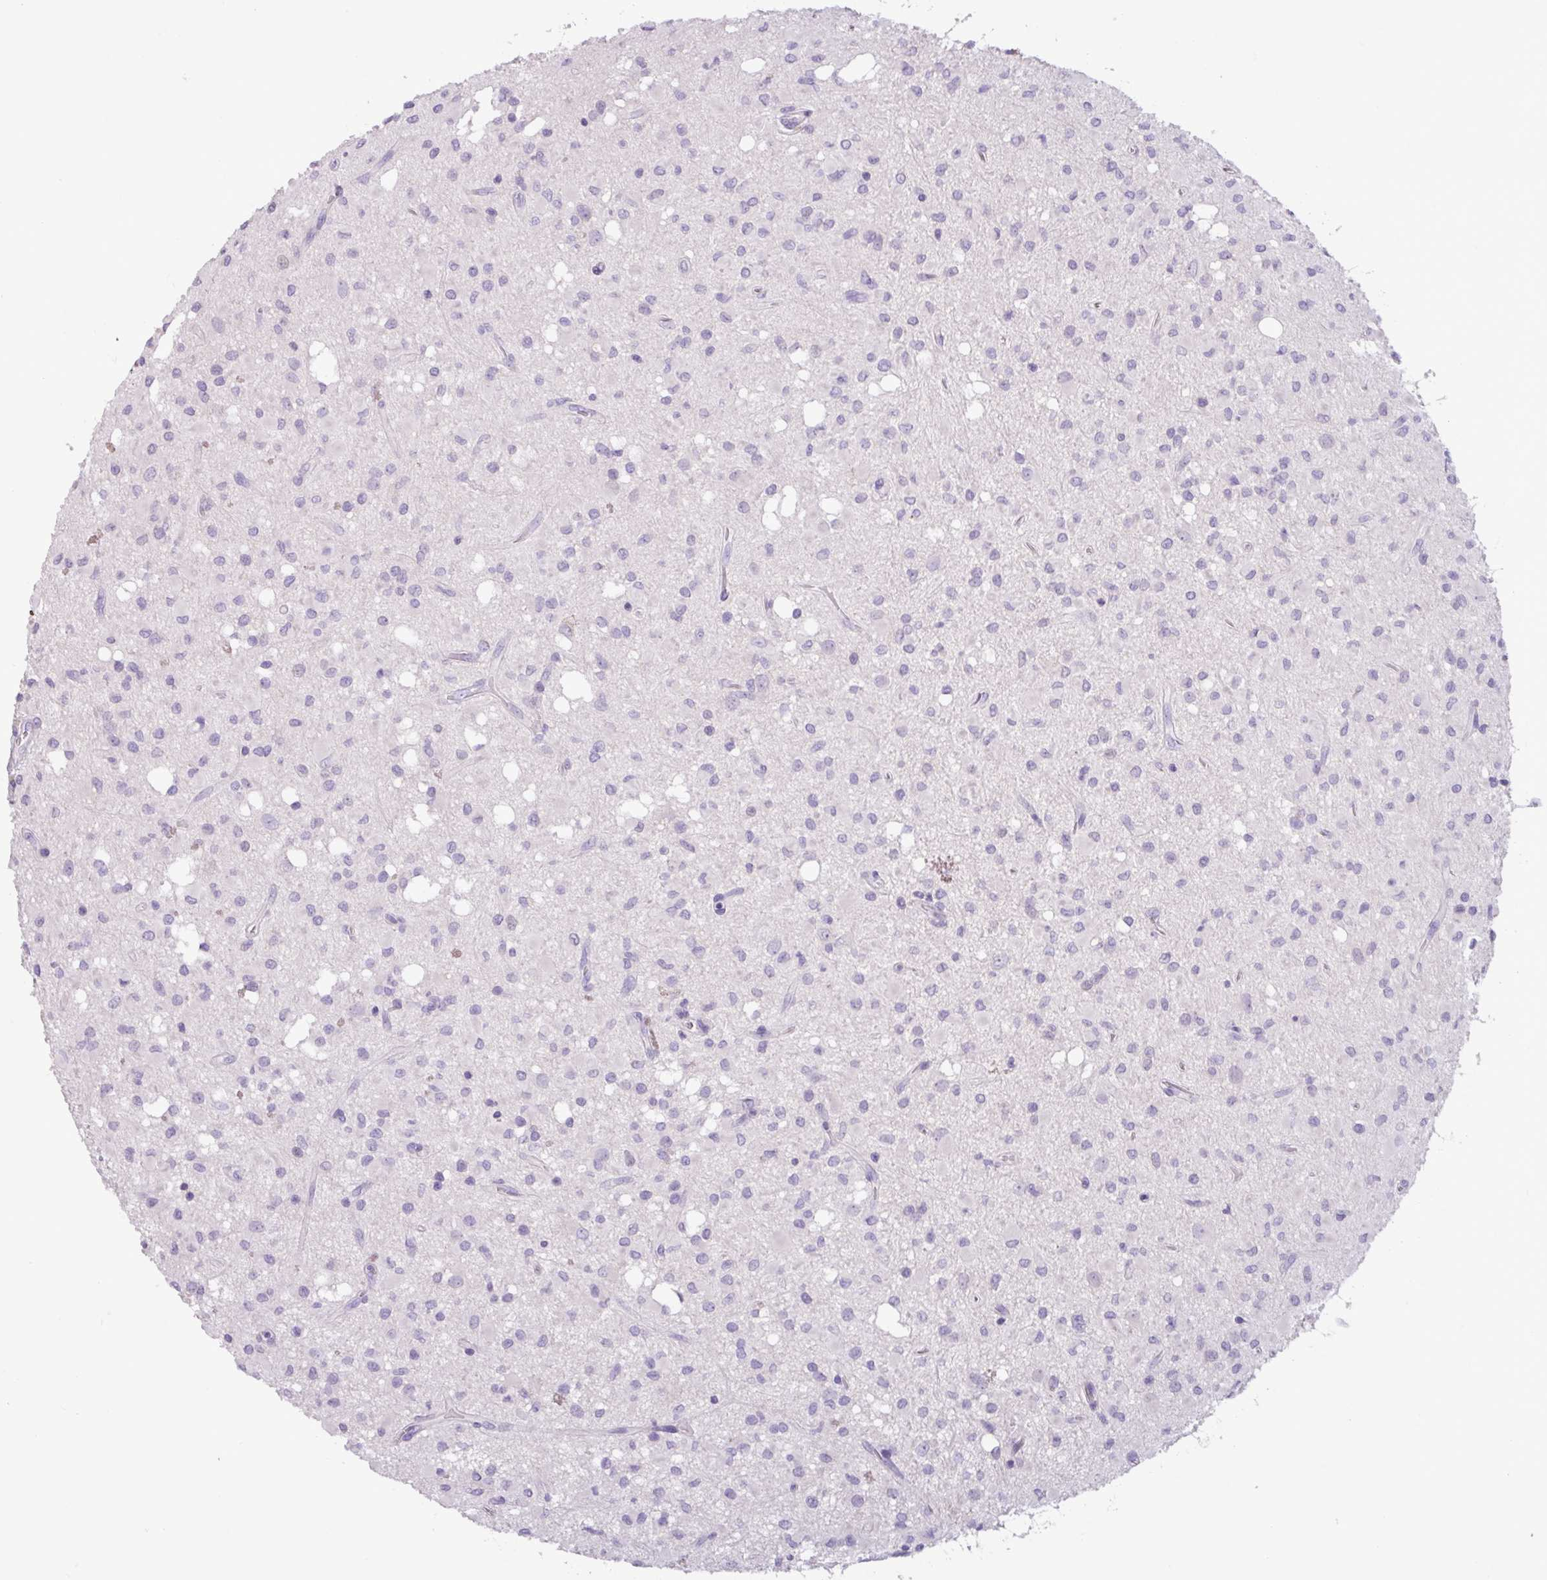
{"staining": {"intensity": "negative", "quantity": "none", "location": "none"}, "tissue": "glioma", "cell_type": "Tumor cells", "image_type": "cancer", "snomed": [{"axis": "morphology", "description": "Glioma, malignant, Low grade"}, {"axis": "topography", "description": "Brain"}], "caption": "Immunohistochemistry photomicrograph of low-grade glioma (malignant) stained for a protein (brown), which shows no positivity in tumor cells.", "gene": "PNLDC1", "patient": {"sex": "female", "age": 33}}